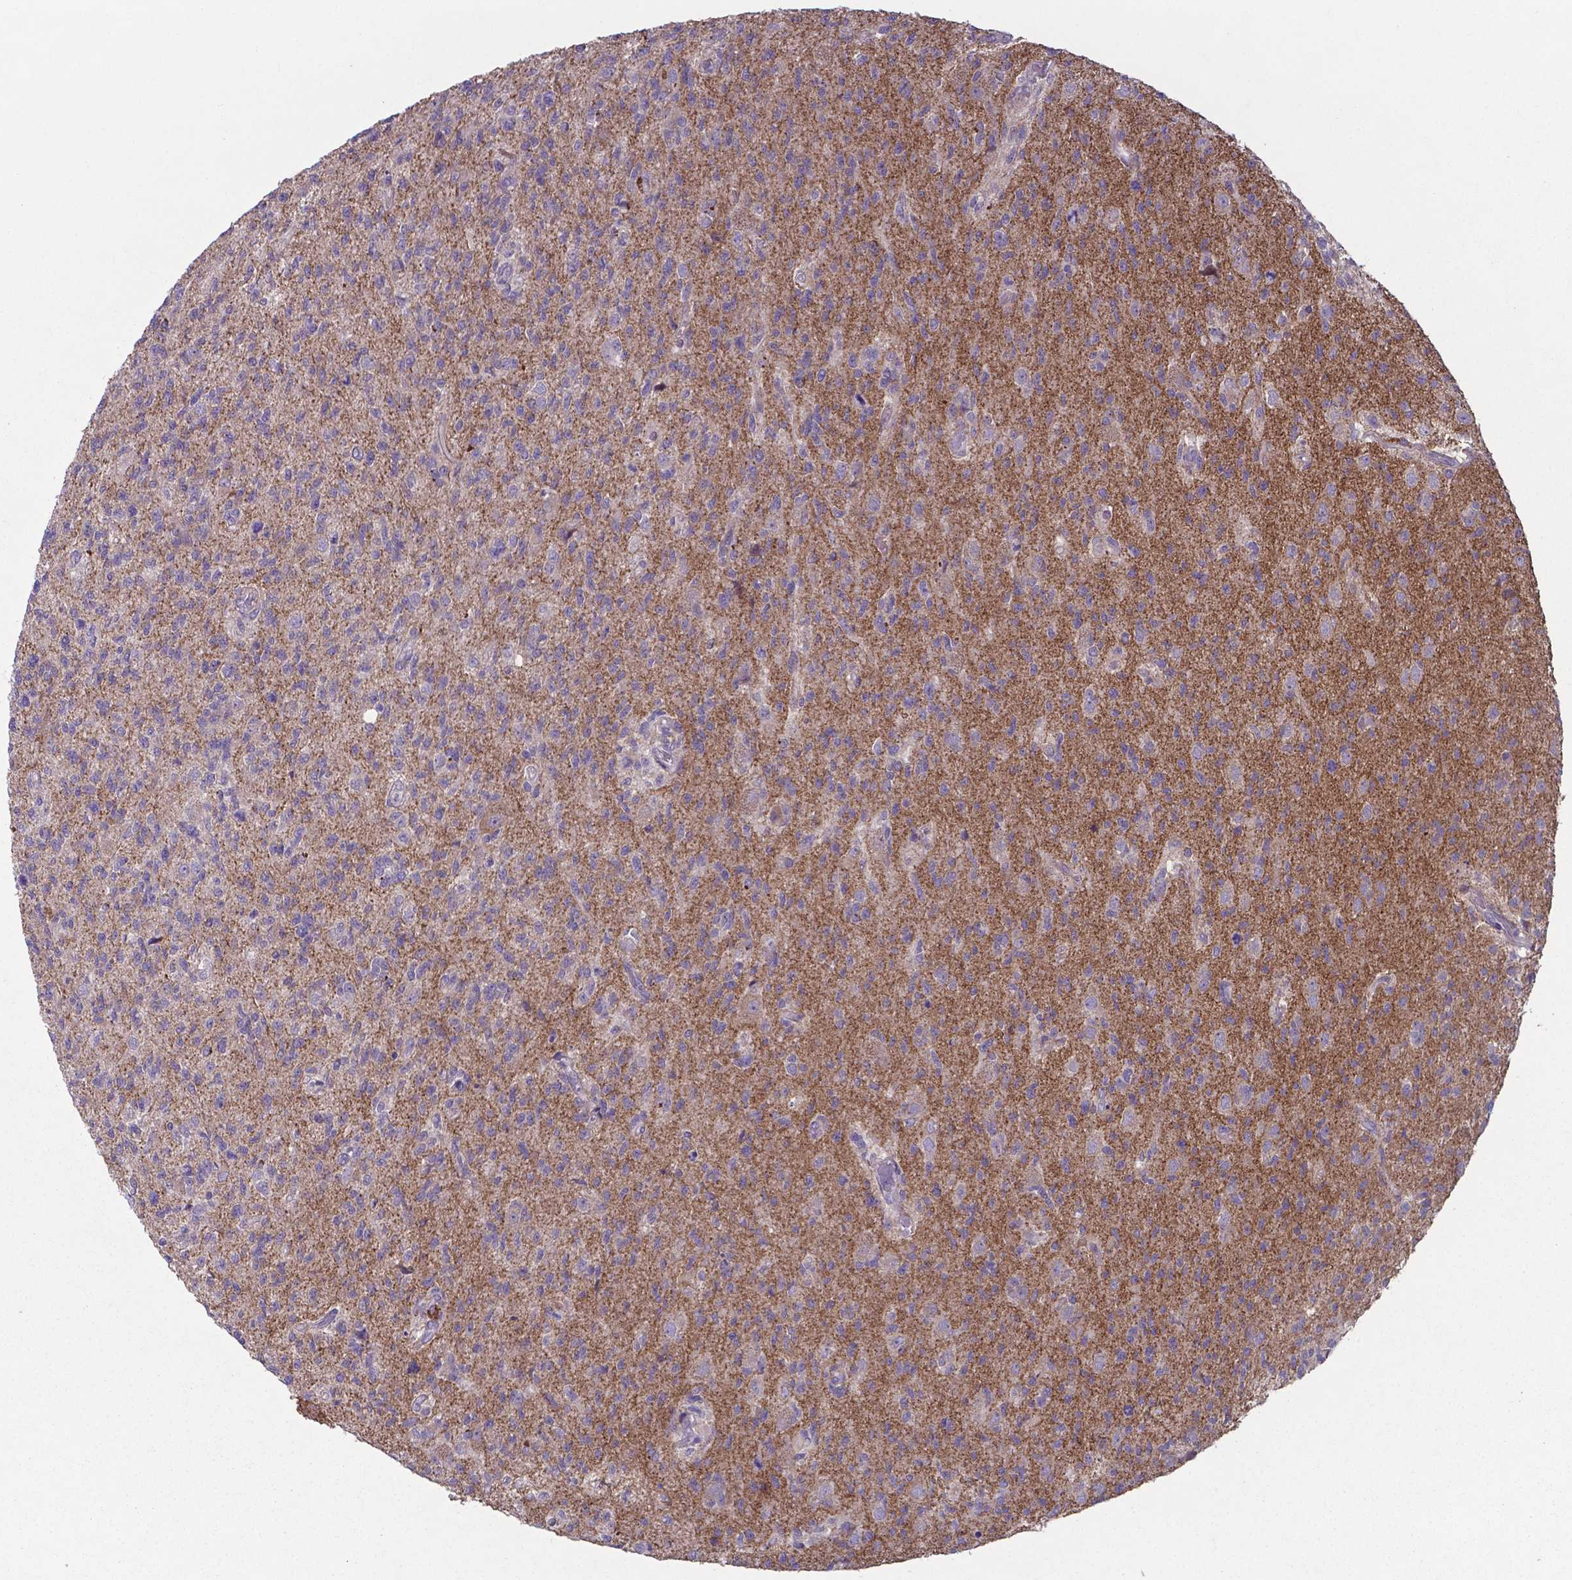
{"staining": {"intensity": "negative", "quantity": "none", "location": "none"}, "tissue": "glioma", "cell_type": "Tumor cells", "image_type": "cancer", "snomed": [{"axis": "morphology", "description": "Glioma, malignant, High grade"}, {"axis": "topography", "description": "Brain"}], "caption": "Protein analysis of high-grade glioma (malignant) demonstrates no significant positivity in tumor cells. (DAB (3,3'-diaminobenzidine) IHC, high magnification).", "gene": "TYRO3", "patient": {"sex": "male", "age": 56}}